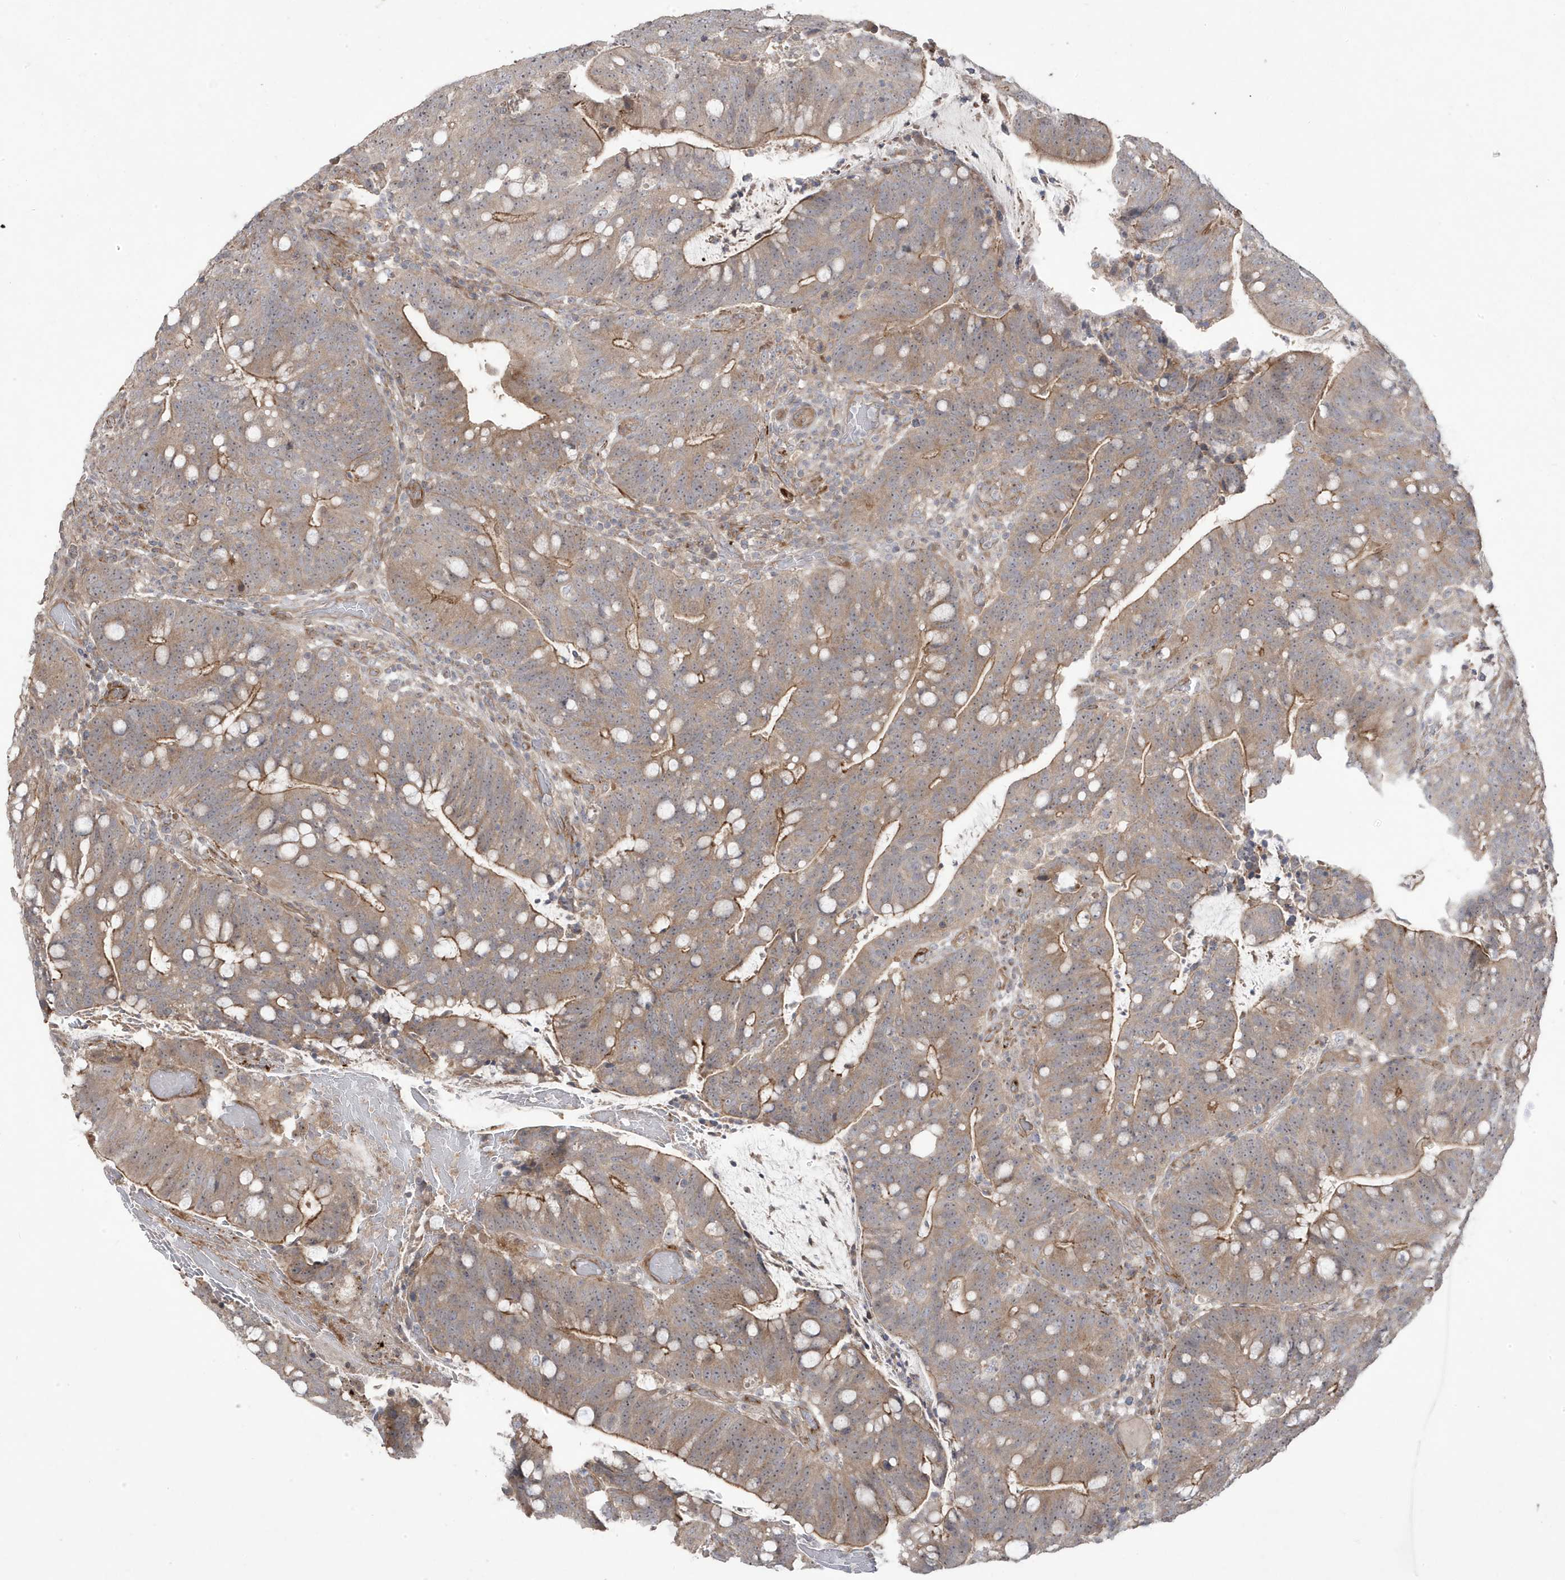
{"staining": {"intensity": "moderate", "quantity": "<25%", "location": "cytoplasmic/membranous"}, "tissue": "colorectal cancer", "cell_type": "Tumor cells", "image_type": "cancer", "snomed": [{"axis": "morphology", "description": "Adenocarcinoma, NOS"}, {"axis": "topography", "description": "Colon"}], "caption": "This image demonstrates colorectal cancer (adenocarcinoma) stained with immunohistochemistry (IHC) to label a protein in brown. The cytoplasmic/membranous of tumor cells show moderate positivity for the protein. Nuclei are counter-stained blue.", "gene": "CETN3", "patient": {"sex": "female", "age": 66}}